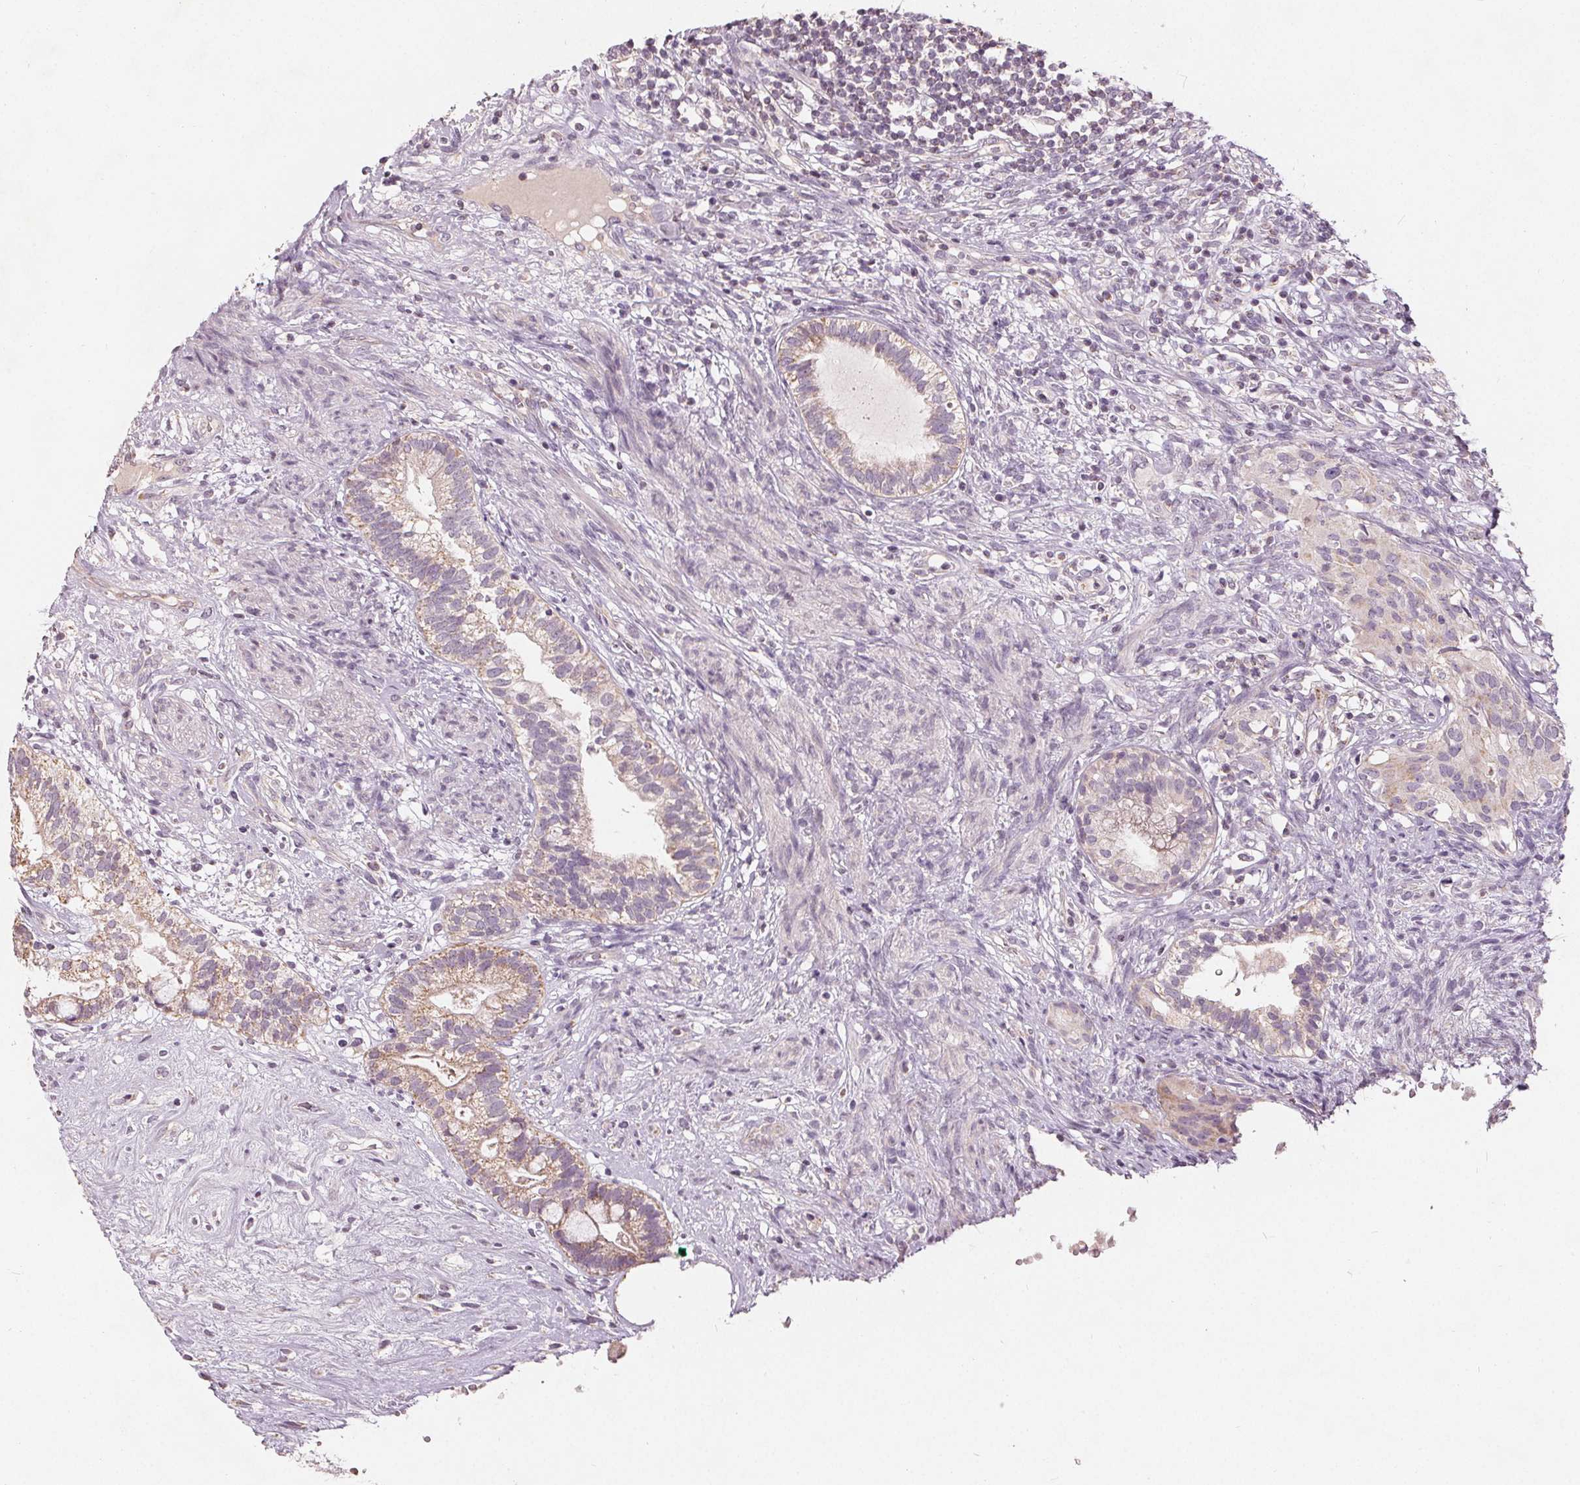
{"staining": {"intensity": "moderate", "quantity": "<25%", "location": "cytoplasmic/membranous"}, "tissue": "testis cancer", "cell_type": "Tumor cells", "image_type": "cancer", "snomed": [{"axis": "morphology", "description": "Seminoma, NOS"}, {"axis": "morphology", "description": "Carcinoma, Embryonal, NOS"}, {"axis": "topography", "description": "Testis"}], "caption": "Testis cancer (embryonal carcinoma) stained with a brown dye exhibits moderate cytoplasmic/membranous positive expression in approximately <25% of tumor cells.", "gene": "TRIM60", "patient": {"sex": "male", "age": 41}}